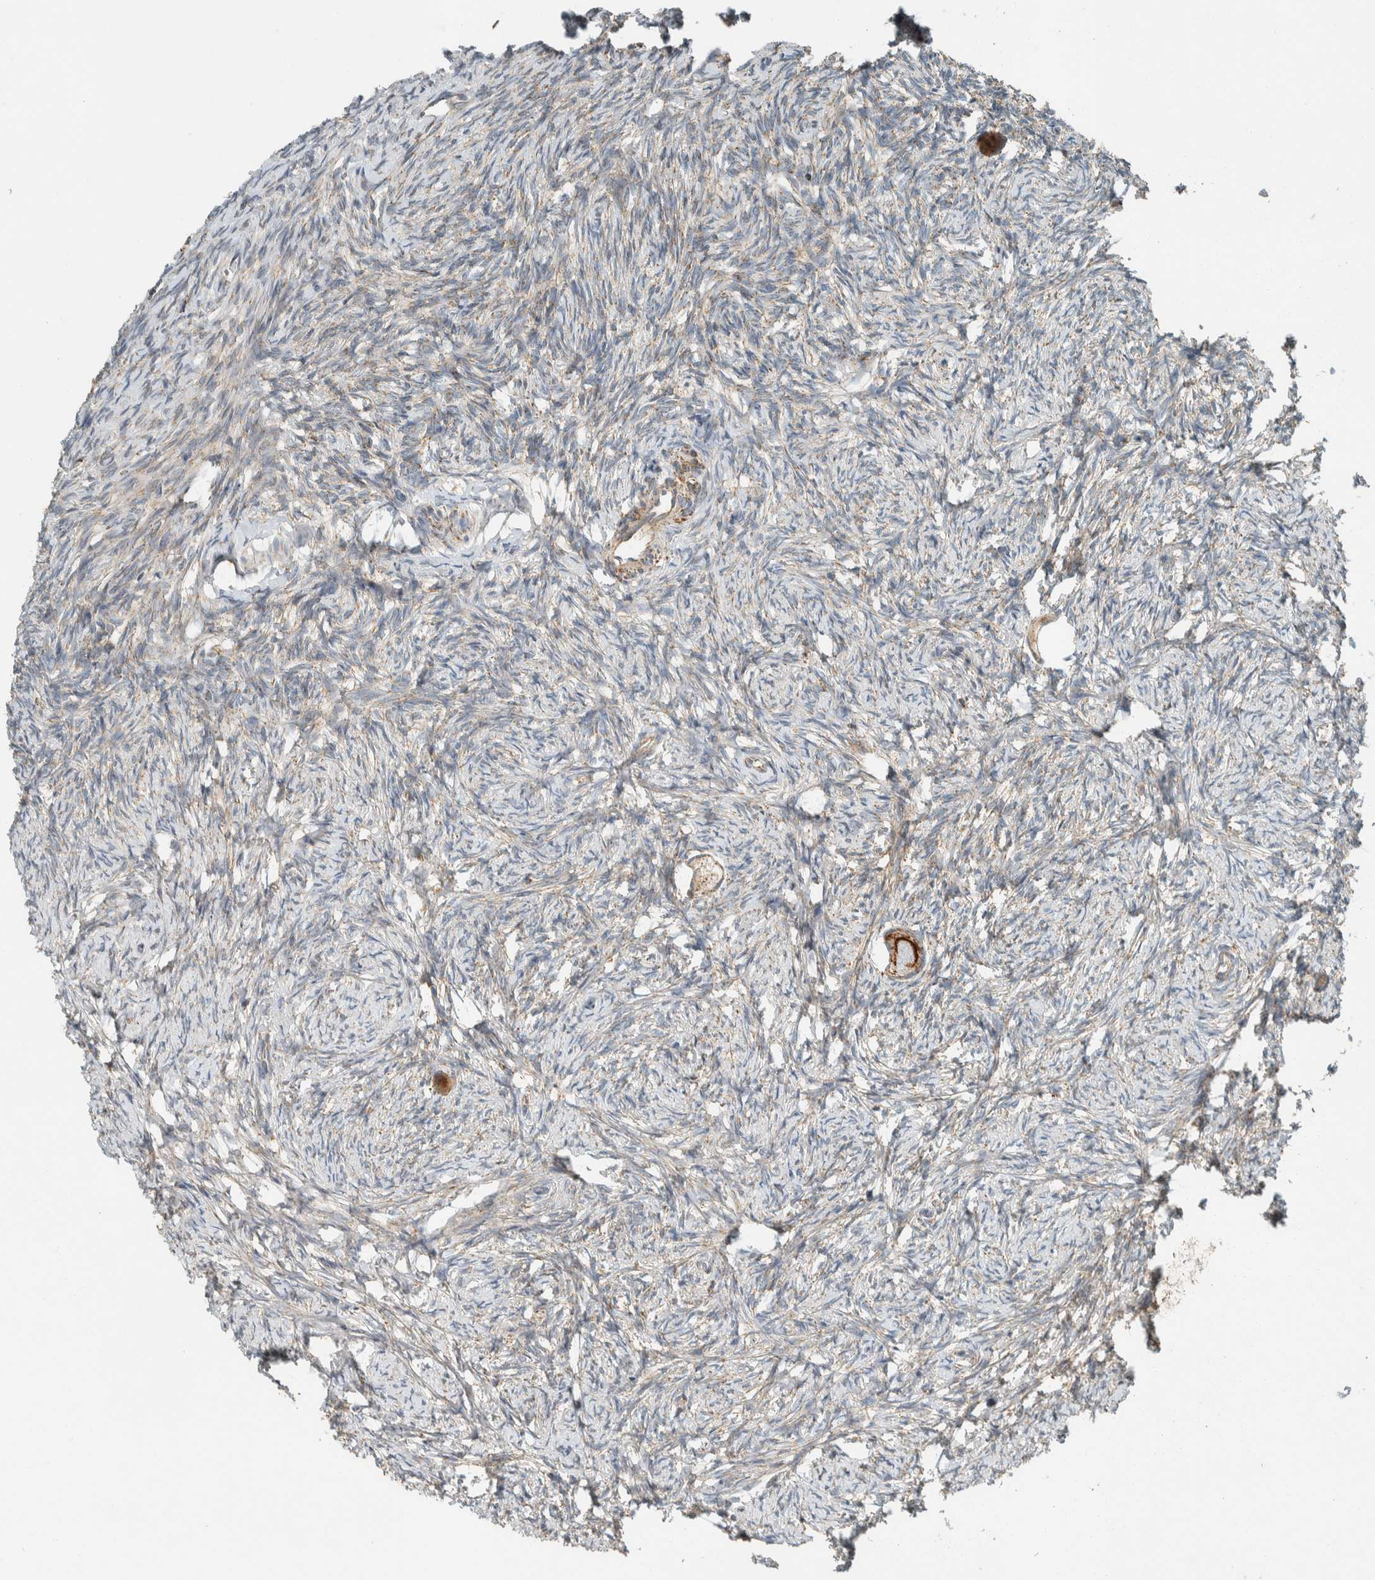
{"staining": {"intensity": "strong", "quantity": ">75%", "location": "cytoplasmic/membranous"}, "tissue": "ovary", "cell_type": "Follicle cells", "image_type": "normal", "snomed": [{"axis": "morphology", "description": "Normal tissue, NOS"}, {"axis": "topography", "description": "Ovary"}], "caption": "Immunohistochemical staining of unremarkable human ovary reveals >75% levels of strong cytoplasmic/membranous protein staining in about >75% of follicle cells.", "gene": "SPAG5", "patient": {"sex": "female", "age": 34}}